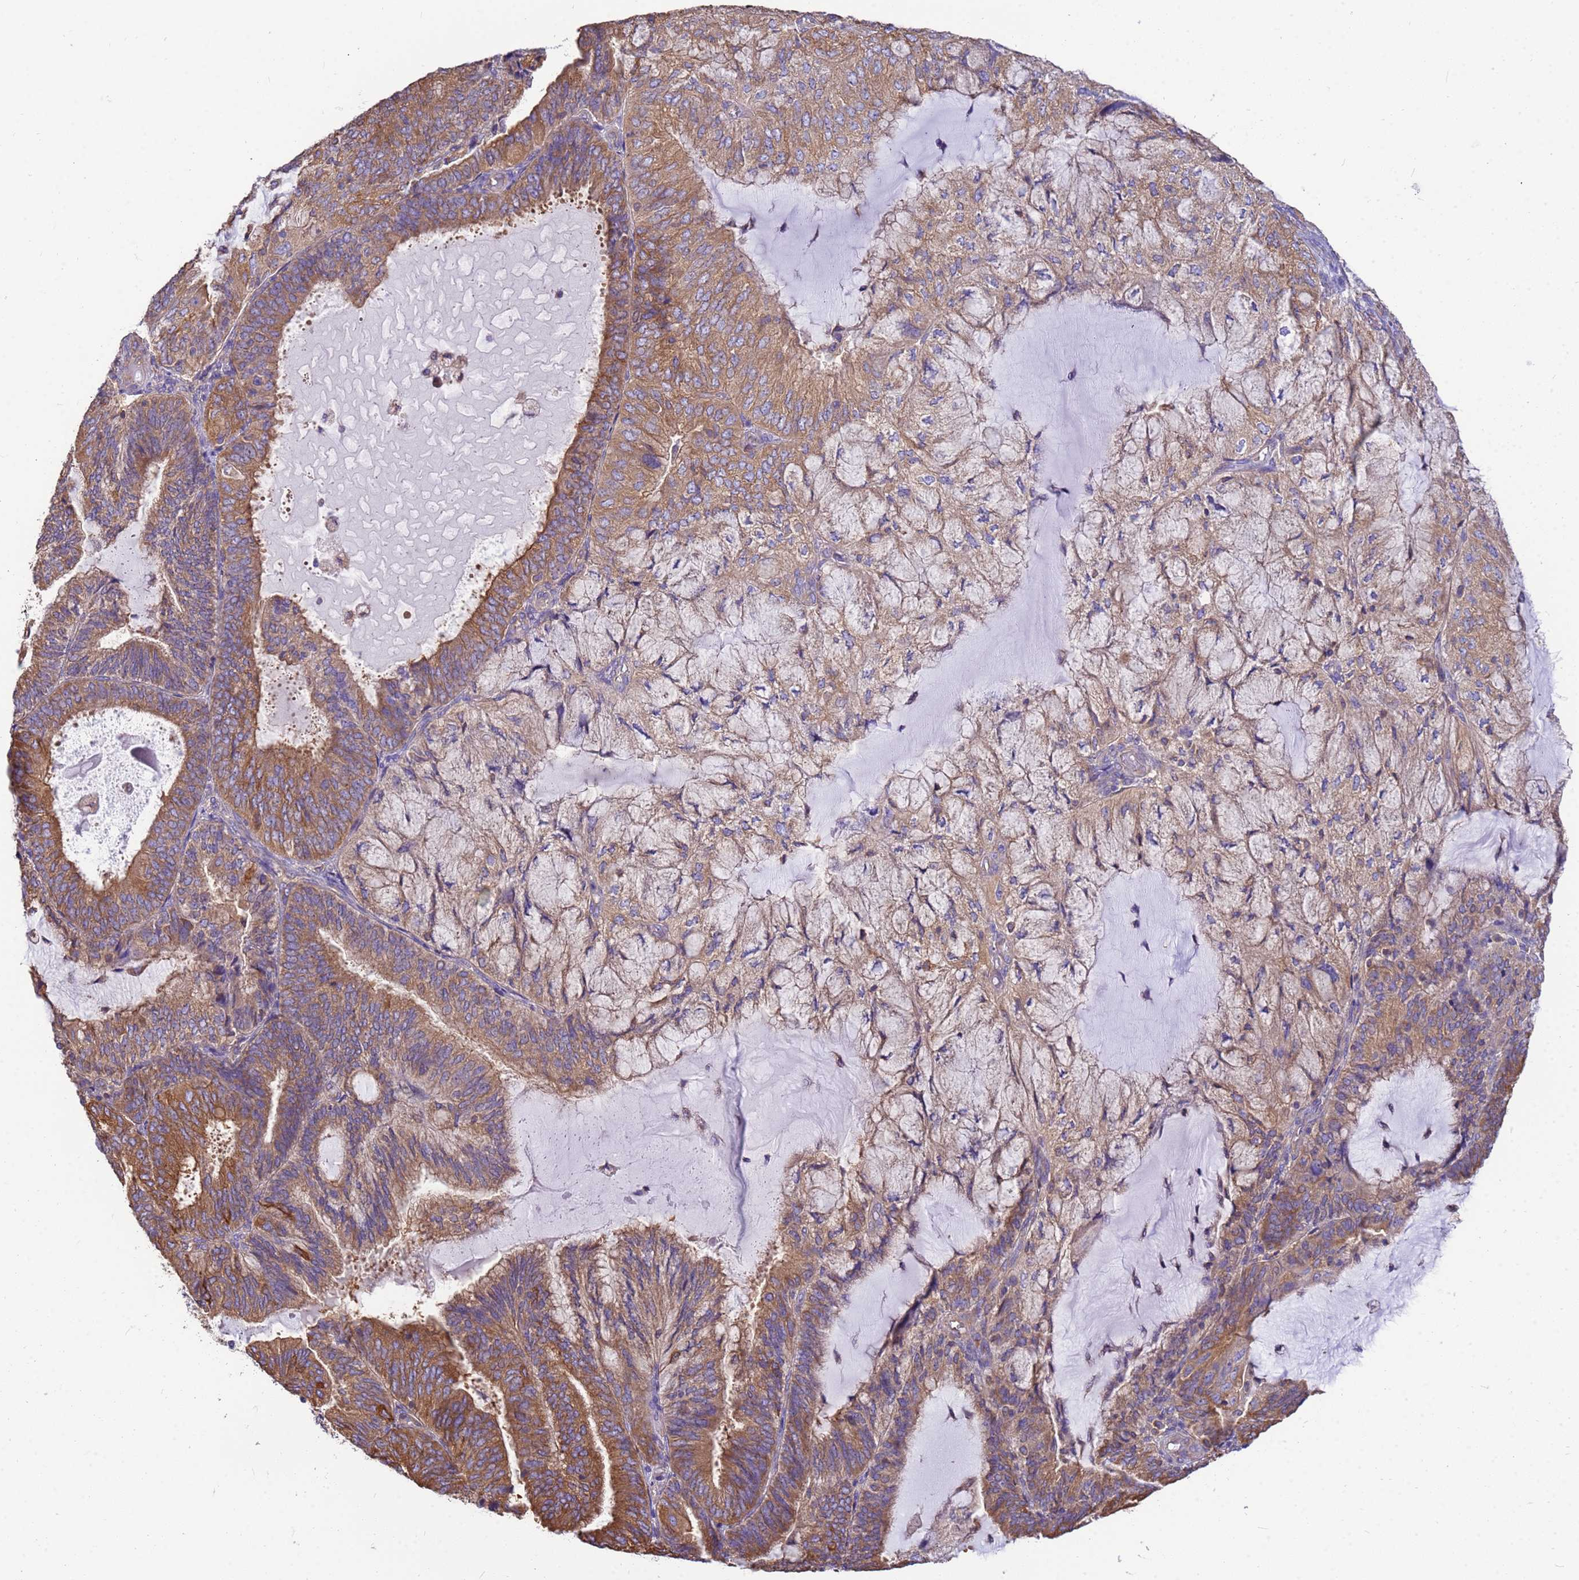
{"staining": {"intensity": "moderate", "quantity": ">75%", "location": "cytoplasmic/membranous"}, "tissue": "endometrial cancer", "cell_type": "Tumor cells", "image_type": "cancer", "snomed": [{"axis": "morphology", "description": "Adenocarcinoma, NOS"}, {"axis": "topography", "description": "Endometrium"}], "caption": "Human endometrial cancer (adenocarcinoma) stained with a brown dye reveals moderate cytoplasmic/membranous positive staining in about >75% of tumor cells.", "gene": "TUBB1", "patient": {"sex": "female", "age": 81}}